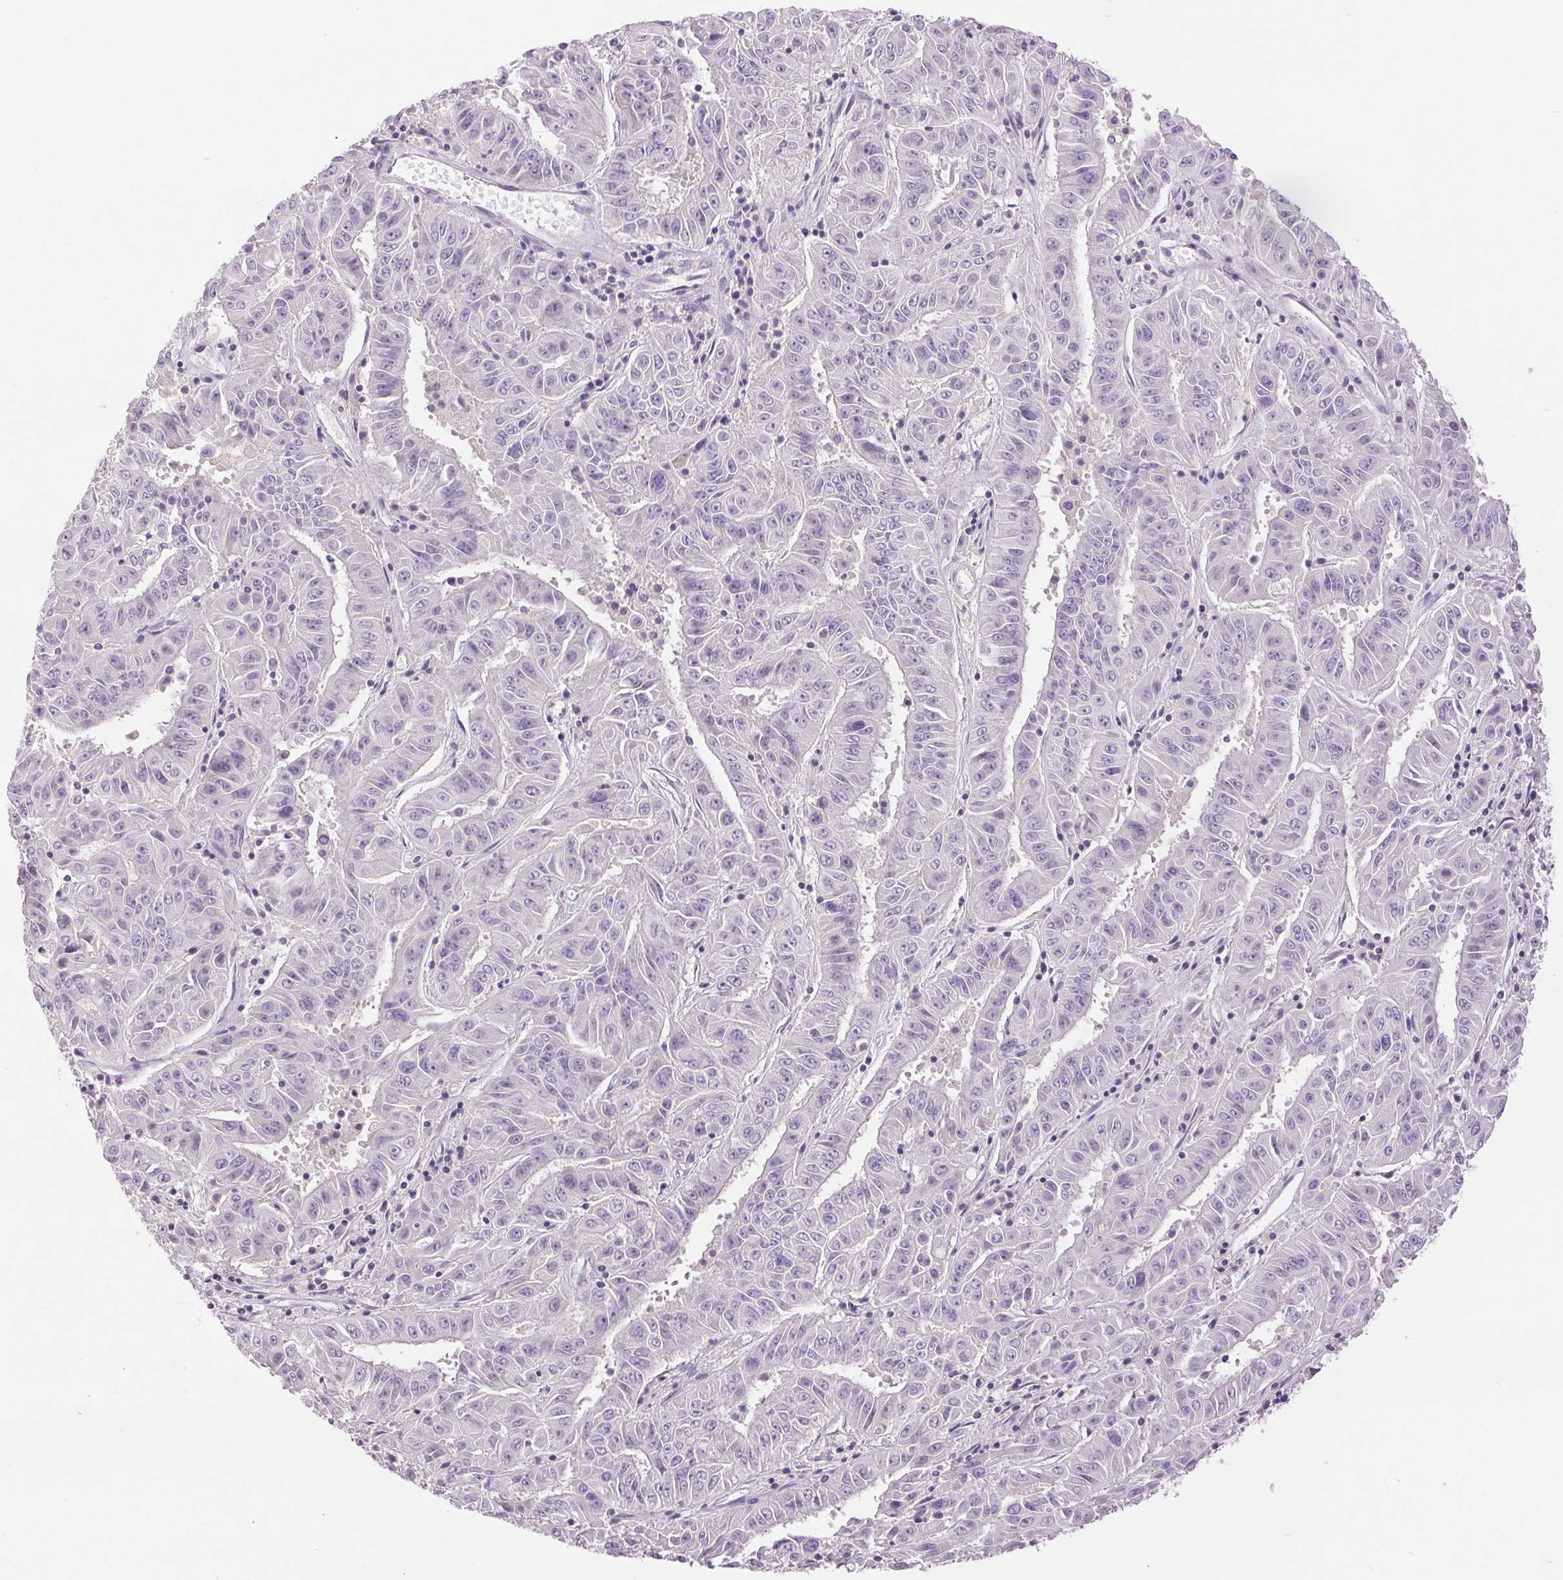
{"staining": {"intensity": "negative", "quantity": "none", "location": "none"}, "tissue": "pancreatic cancer", "cell_type": "Tumor cells", "image_type": "cancer", "snomed": [{"axis": "morphology", "description": "Adenocarcinoma, NOS"}, {"axis": "topography", "description": "Pancreas"}], "caption": "The micrograph shows no staining of tumor cells in pancreatic cancer.", "gene": "FXYD4", "patient": {"sex": "male", "age": 63}}